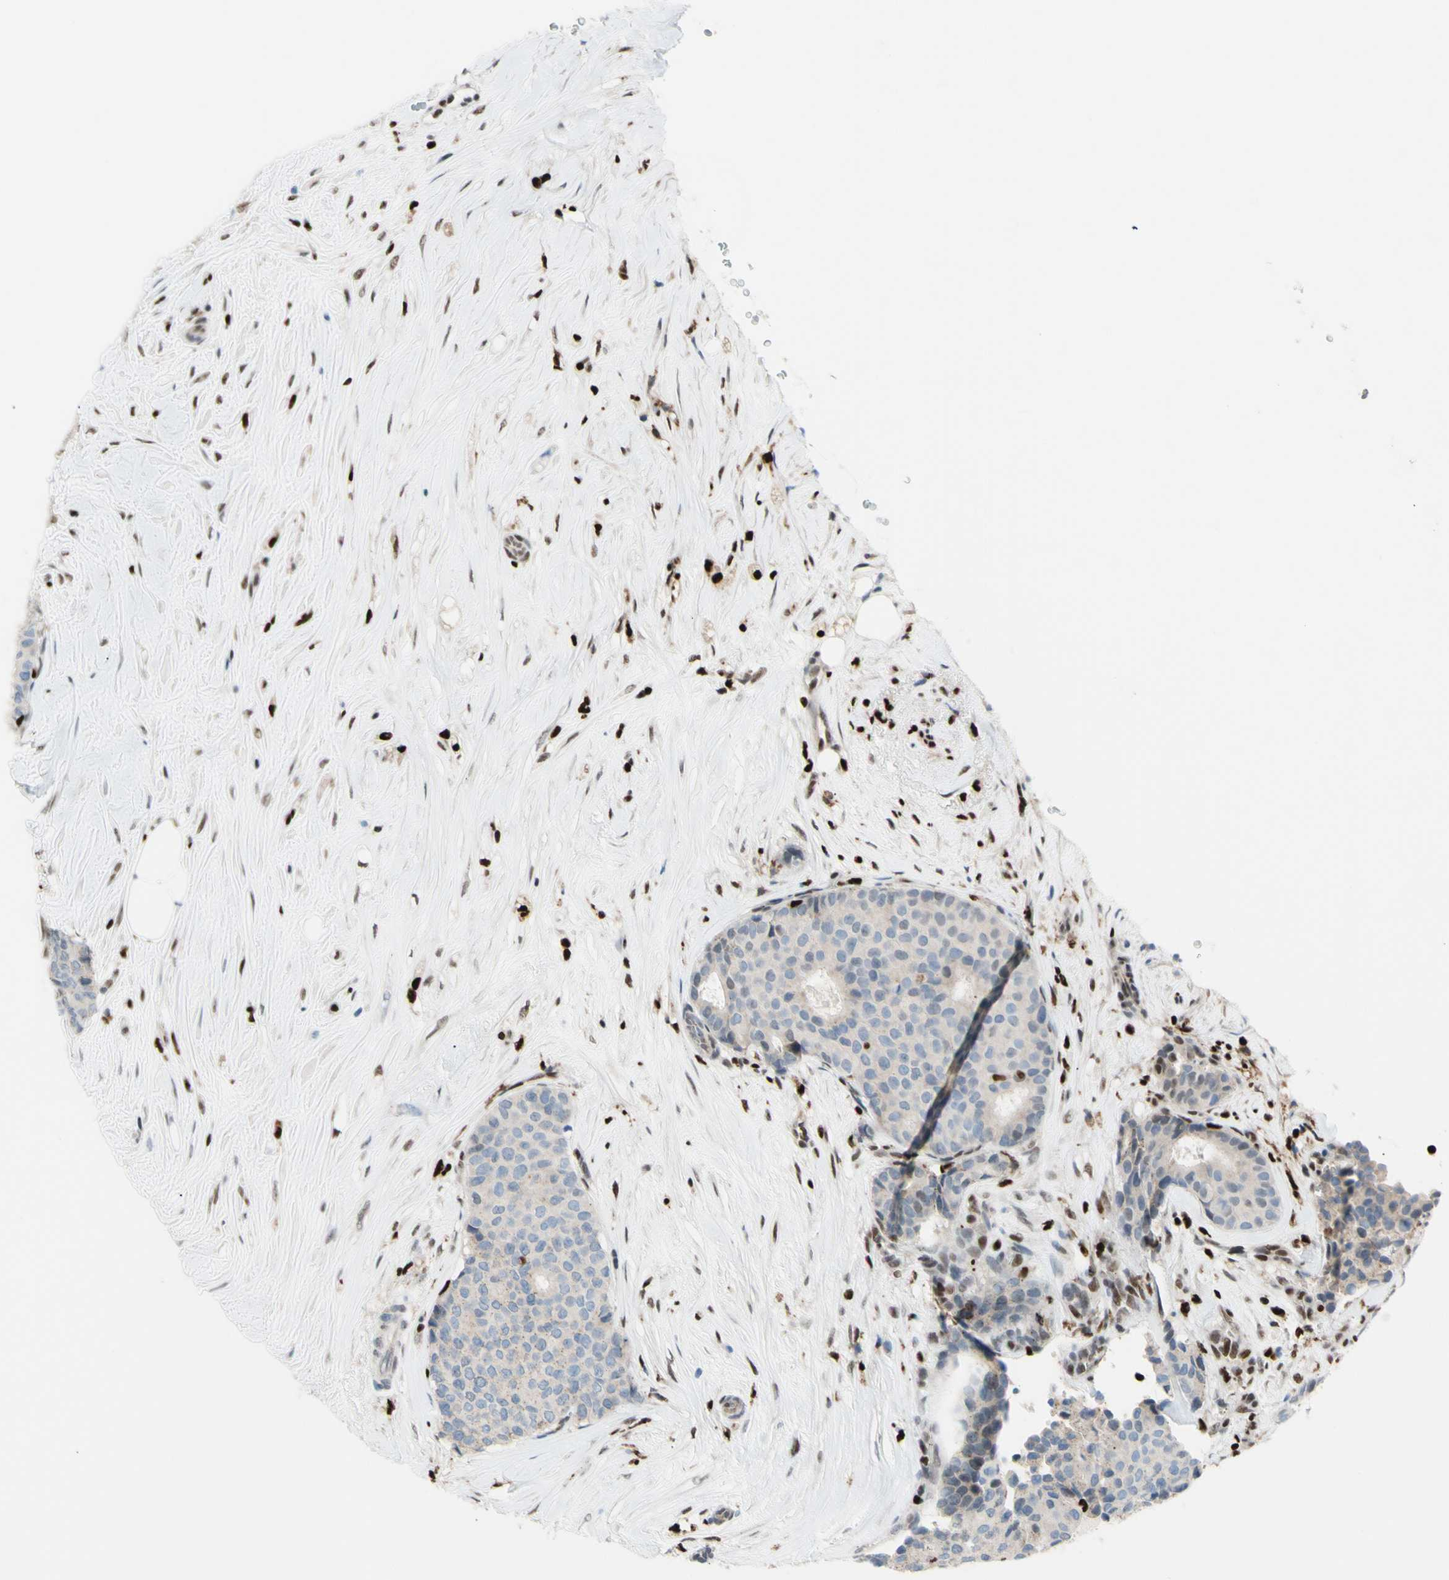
{"staining": {"intensity": "weak", "quantity": ">75%", "location": "cytoplasmic/membranous"}, "tissue": "breast cancer", "cell_type": "Tumor cells", "image_type": "cancer", "snomed": [{"axis": "morphology", "description": "Duct carcinoma"}, {"axis": "topography", "description": "Breast"}], "caption": "The image displays a brown stain indicating the presence of a protein in the cytoplasmic/membranous of tumor cells in breast invasive ductal carcinoma. (DAB (3,3'-diaminobenzidine) = brown stain, brightfield microscopy at high magnification).", "gene": "EED", "patient": {"sex": "female", "age": 75}}